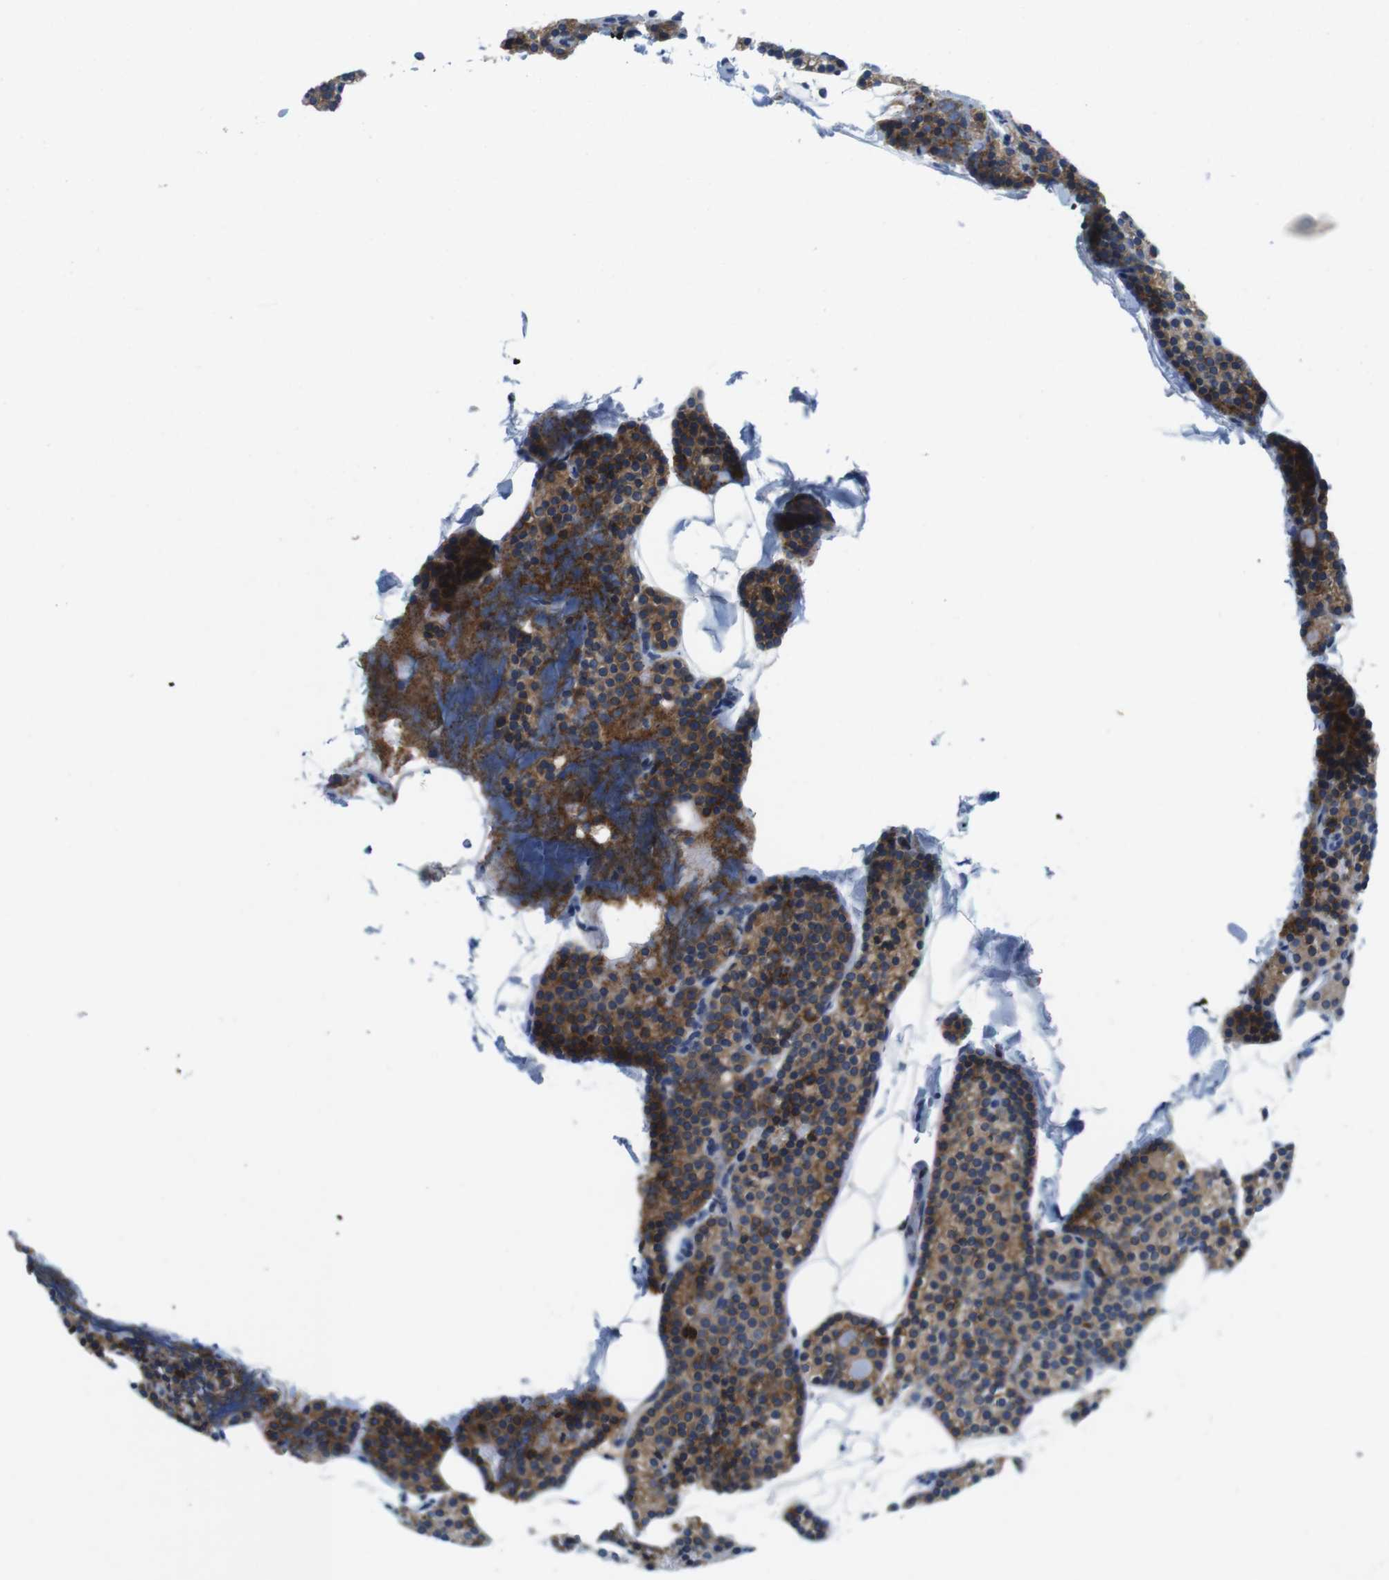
{"staining": {"intensity": "moderate", "quantity": ">75%", "location": "cytoplasmic/membranous"}, "tissue": "parathyroid gland", "cell_type": "Glandular cells", "image_type": "normal", "snomed": [{"axis": "morphology", "description": "Normal tissue, NOS"}, {"axis": "morphology", "description": "Adenoma, NOS"}, {"axis": "topography", "description": "Parathyroid gland"}], "caption": "Parathyroid gland stained with IHC reveals moderate cytoplasmic/membranous staining in about >75% of glandular cells. Ihc stains the protein of interest in brown and the nuclei are stained blue.", "gene": "UGGT1", "patient": {"sex": "female", "age": 51}}